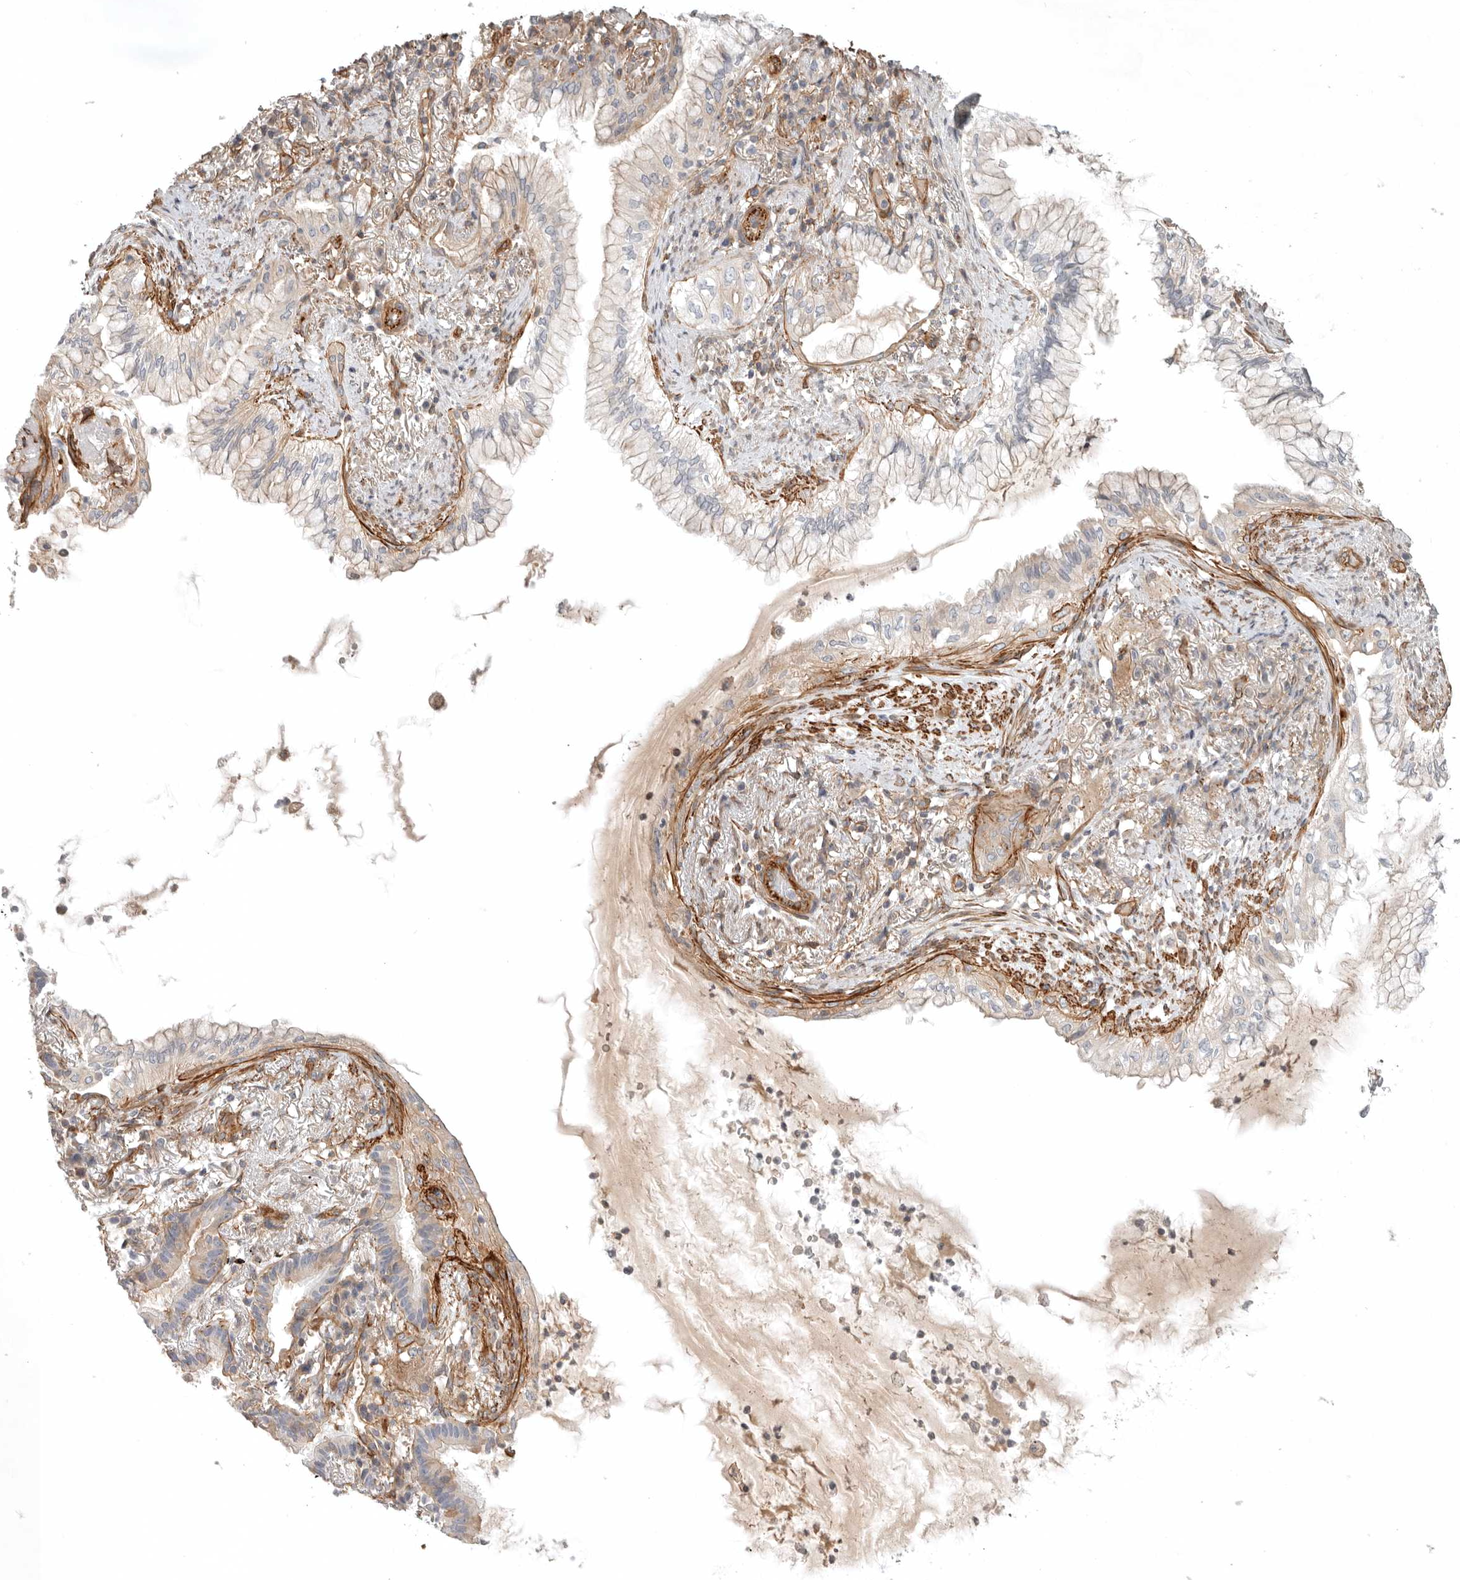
{"staining": {"intensity": "weak", "quantity": ">75%", "location": "cytoplasmic/membranous"}, "tissue": "lung cancer", "cell_type": "Tumor cells", "image_type": "cancer", "snomed": [{"axis": "morphology", "description": "Adenocarcinoma, NOS"}, {"axis": "topography", "description": "Lung"}], "caption": "IHC micrograph of human lung cancer stained for a protein (brown), which exhibits low levels of weak cytoplasmic/membranous positivity in approximately >75% of tumor cells.", "gene": "LONRF1", "patient": {"sex": "female", "age": 70}}